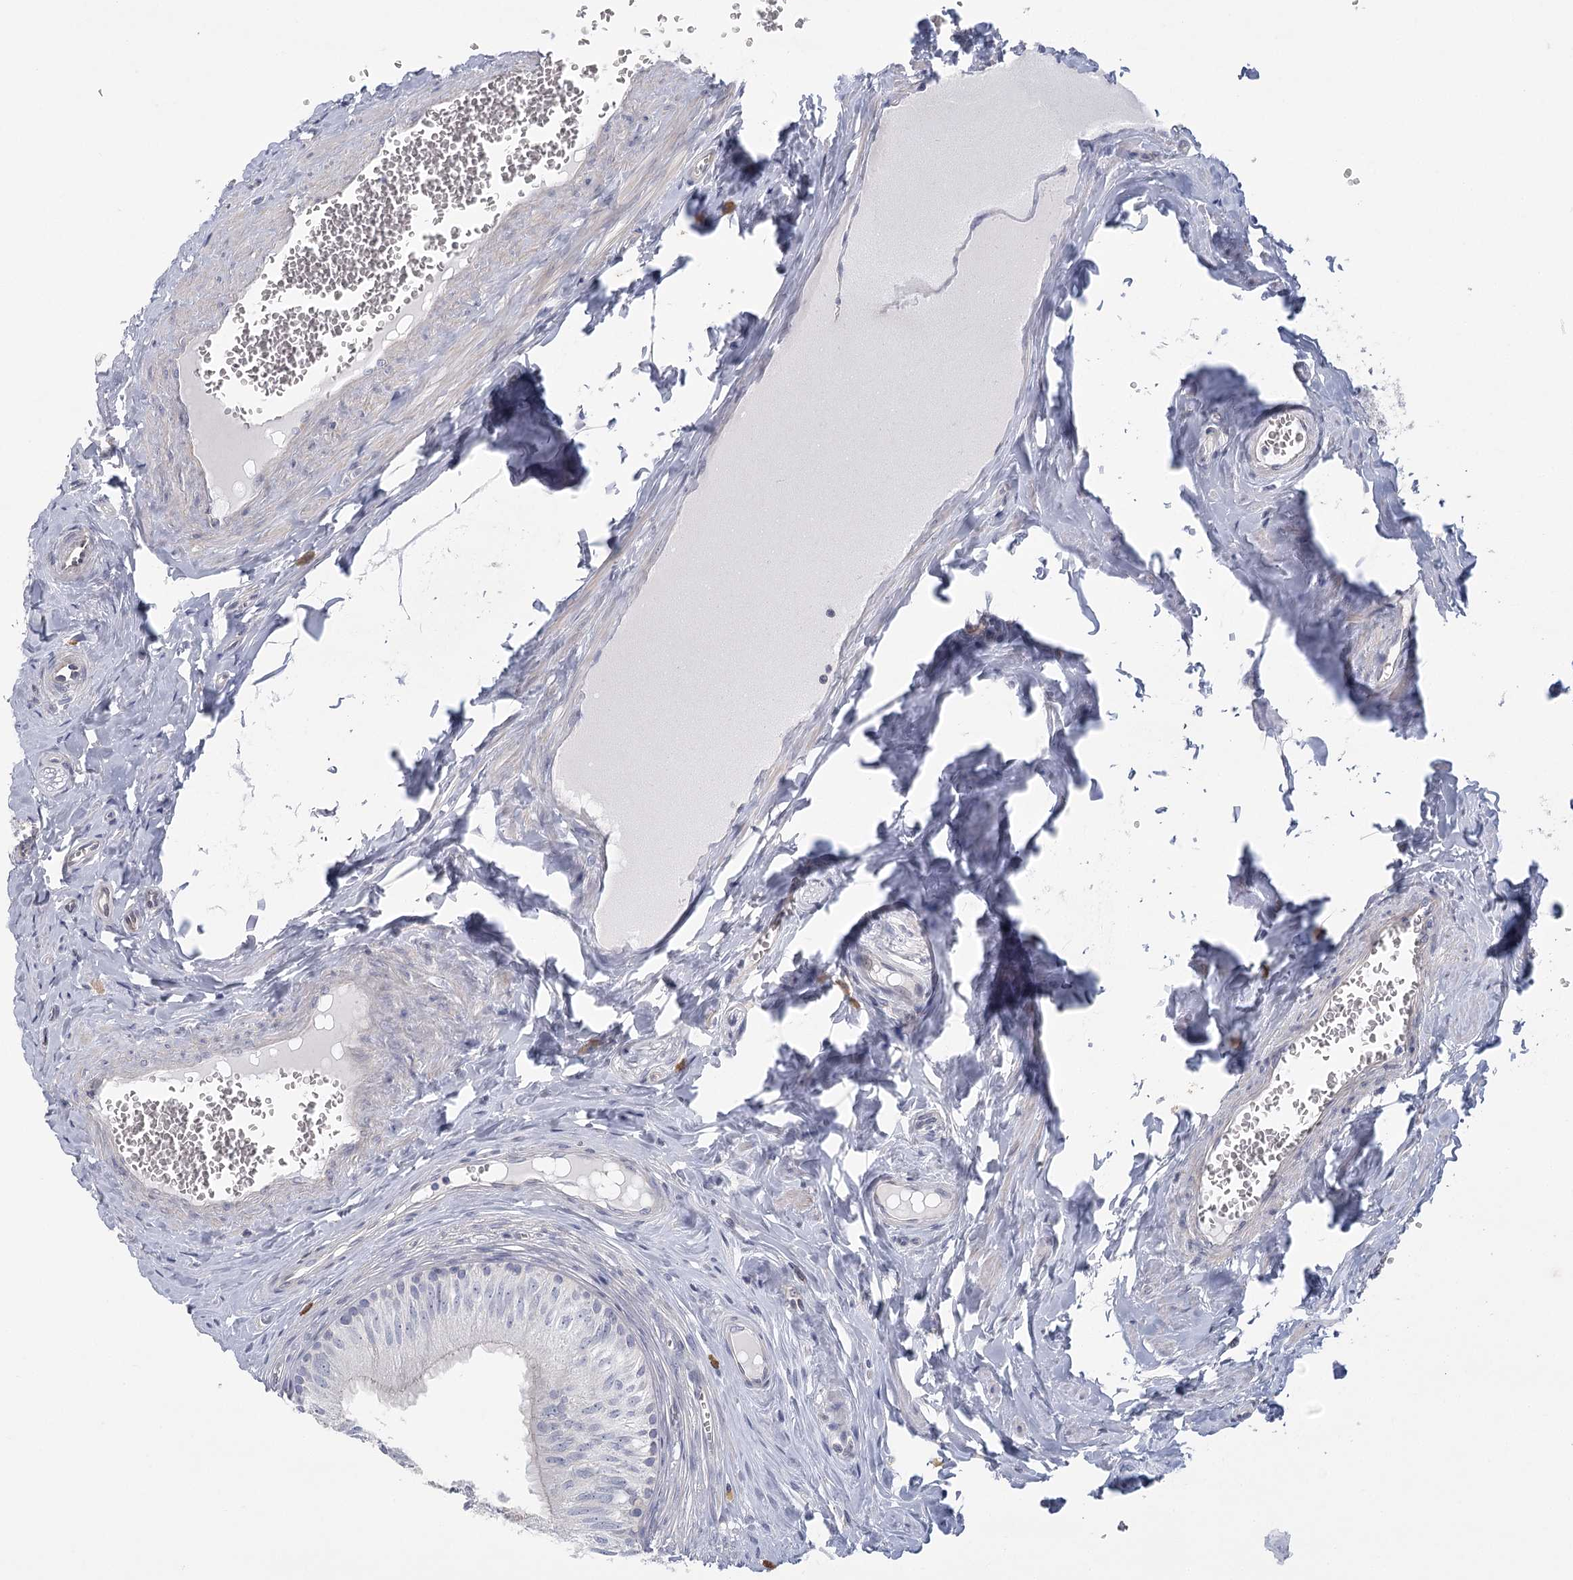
{"staining": {"intensity": "negative", "quantity": "none", "location": "none"}, "tissue": "epididymis", "cell_type": "Glandular cells", "image_type": "normal", "snomed": [{"axis": "morphology", "description": "Normal tissue, NOS"}, {"axis": "topography", "description": "Epididymis"}], "caption": "Immunohistochemical staining of benign epididymis displays no significant staining in glandular cells. (DAB (3,3'-diaminobenzidine) immunohistochemistry (IHC) visualized using brightfield microscopy, high magnification).", "gene": "FAM76B", "patient": {"sex": "male", "age": 46}}